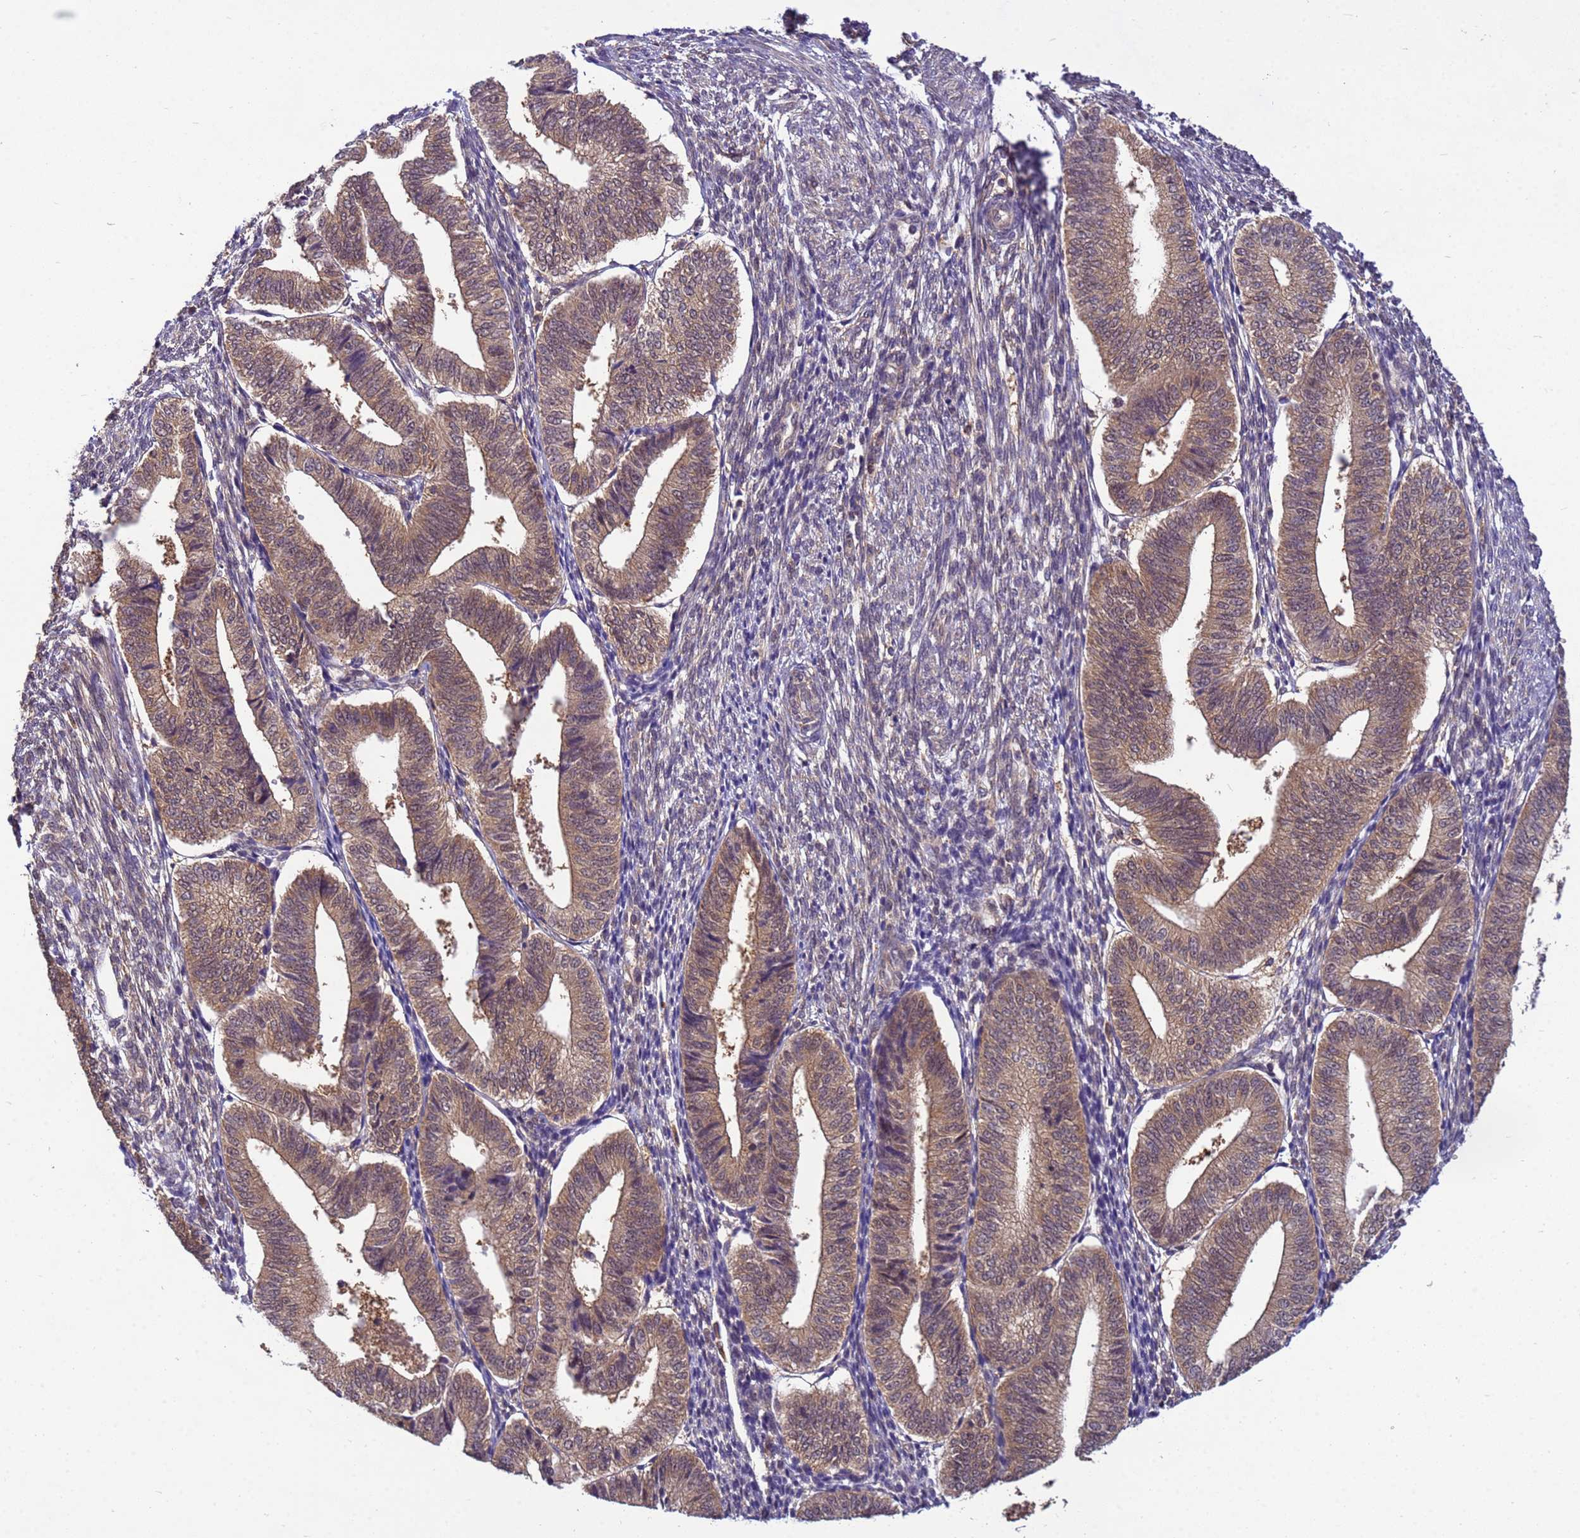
{"staining": {"intensity": "moderate", "quantity": "<25%", "location": "cytoplasmic/membranous,nuclear"}, "tissue": "endometrium", "cell_type": "Cells in endometrial stroma", "image_type": "normal", "snomed": [{"axis": "morphology", "description": "Normal tissue, NOS"}, {"axis": "topography", "description": "Endometrium"}], "caption": "Immunohistochemical staining of benign endometrium reveals <25% levels of moderate cytoplasmic/membranous,nuclear protein positivity in approximately <25% of cells in endometrial stroma. (DAB (3,3'-diaminobenzidine) IHC, brown staining for protein, blue staining for nuclei).", "gene": "NPEPPS", "patient": {"sex": "female", "age": 34}}